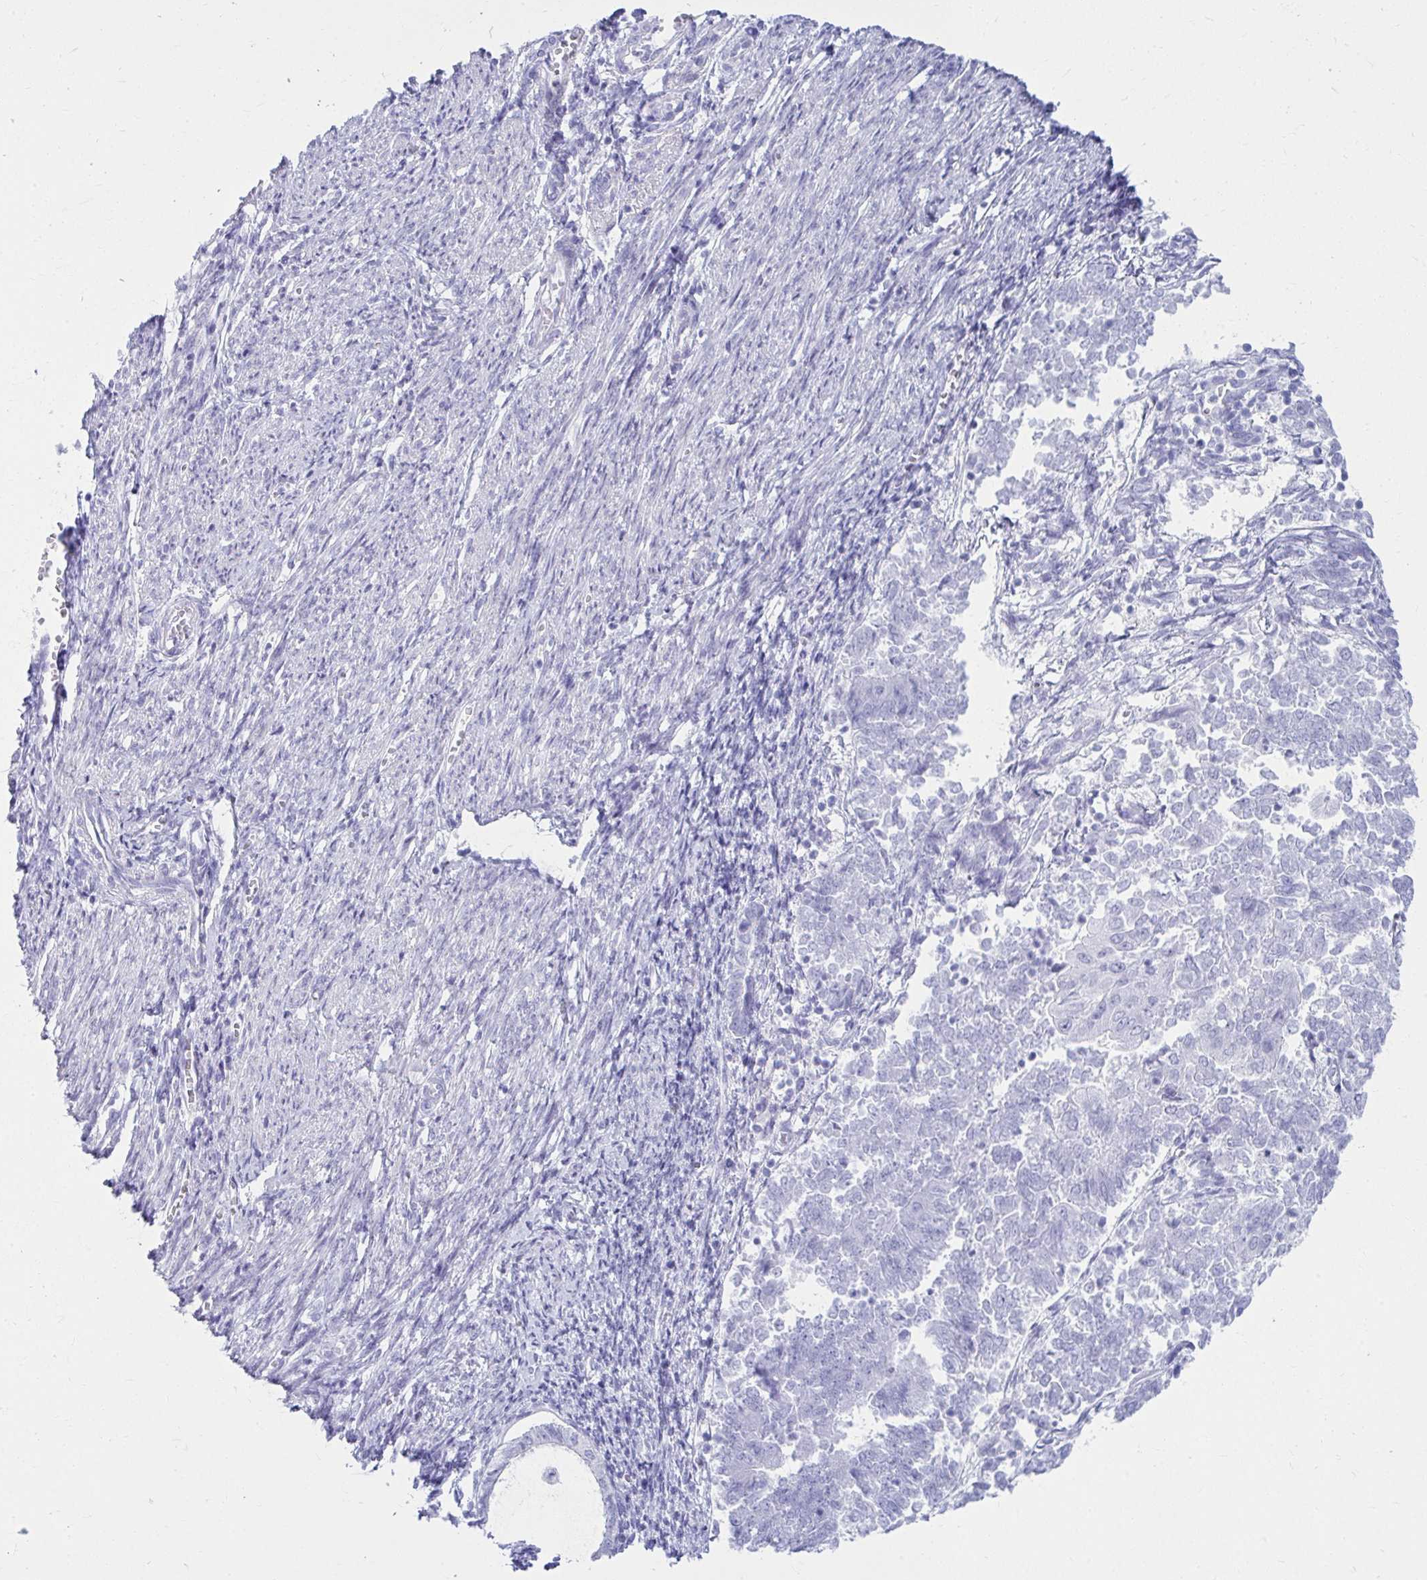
{"staining": {"intensity": "negative", "quantity": "none", "location": "none"}, "tissue": "endometrial cancer", "cell_type": "Tumor cells", "image_type": "cancer", "snomed": [{"axis": "morphology", "description": "Adenocarcinoma, NOS"}, {"axis": "topography", "description": "Endometrium"}], "caption": "Adenocarcinoma (endometrial) stained for a protein using immunohistochemistry displays no positivity tumor cells.", "gene": "ATP4B", "patient": {"sex": "female", "age": 65}}